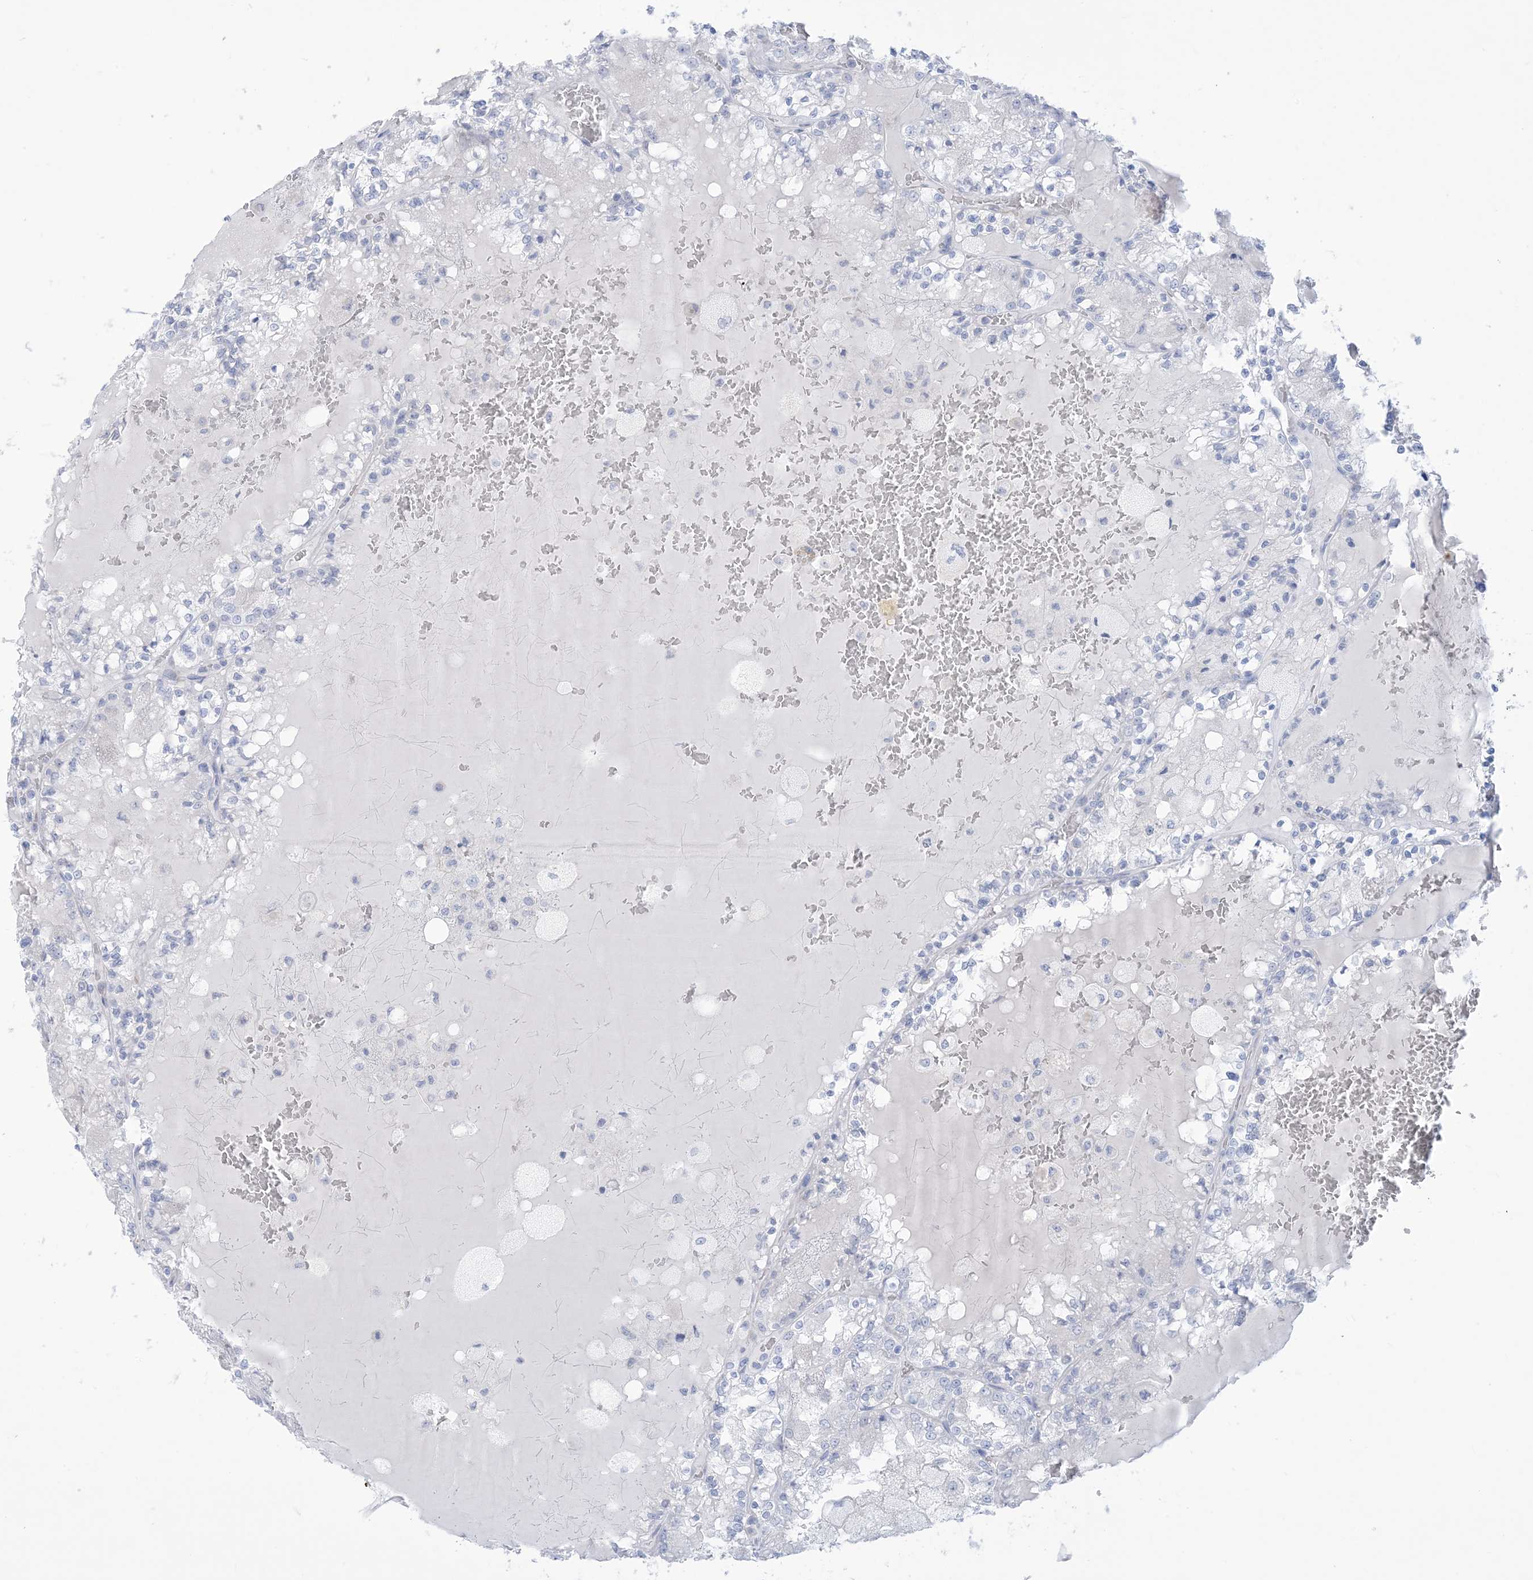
{"staining": {"intensity": "negative", "quantity": "none", "location": "none"}, "tissue": "renal cancer", "cell_type": "Tumor cells", "image_type": "cancer", "snomed": [{"axis": "morphology", "description": "Adenocarcinoma, NOS"}, {"axis": "topography", "description": "Kidney"}], "caption": "Immunohistochemical staining of adenocarcinoma (renal) exhibits no significant positivity in tumor cells. The staining is performed using DAB brown chromogen with nuclei counter-stained in using hematoxylin.", "gene": "MARS2", "patient": {"sex": "female", "age": 56}}